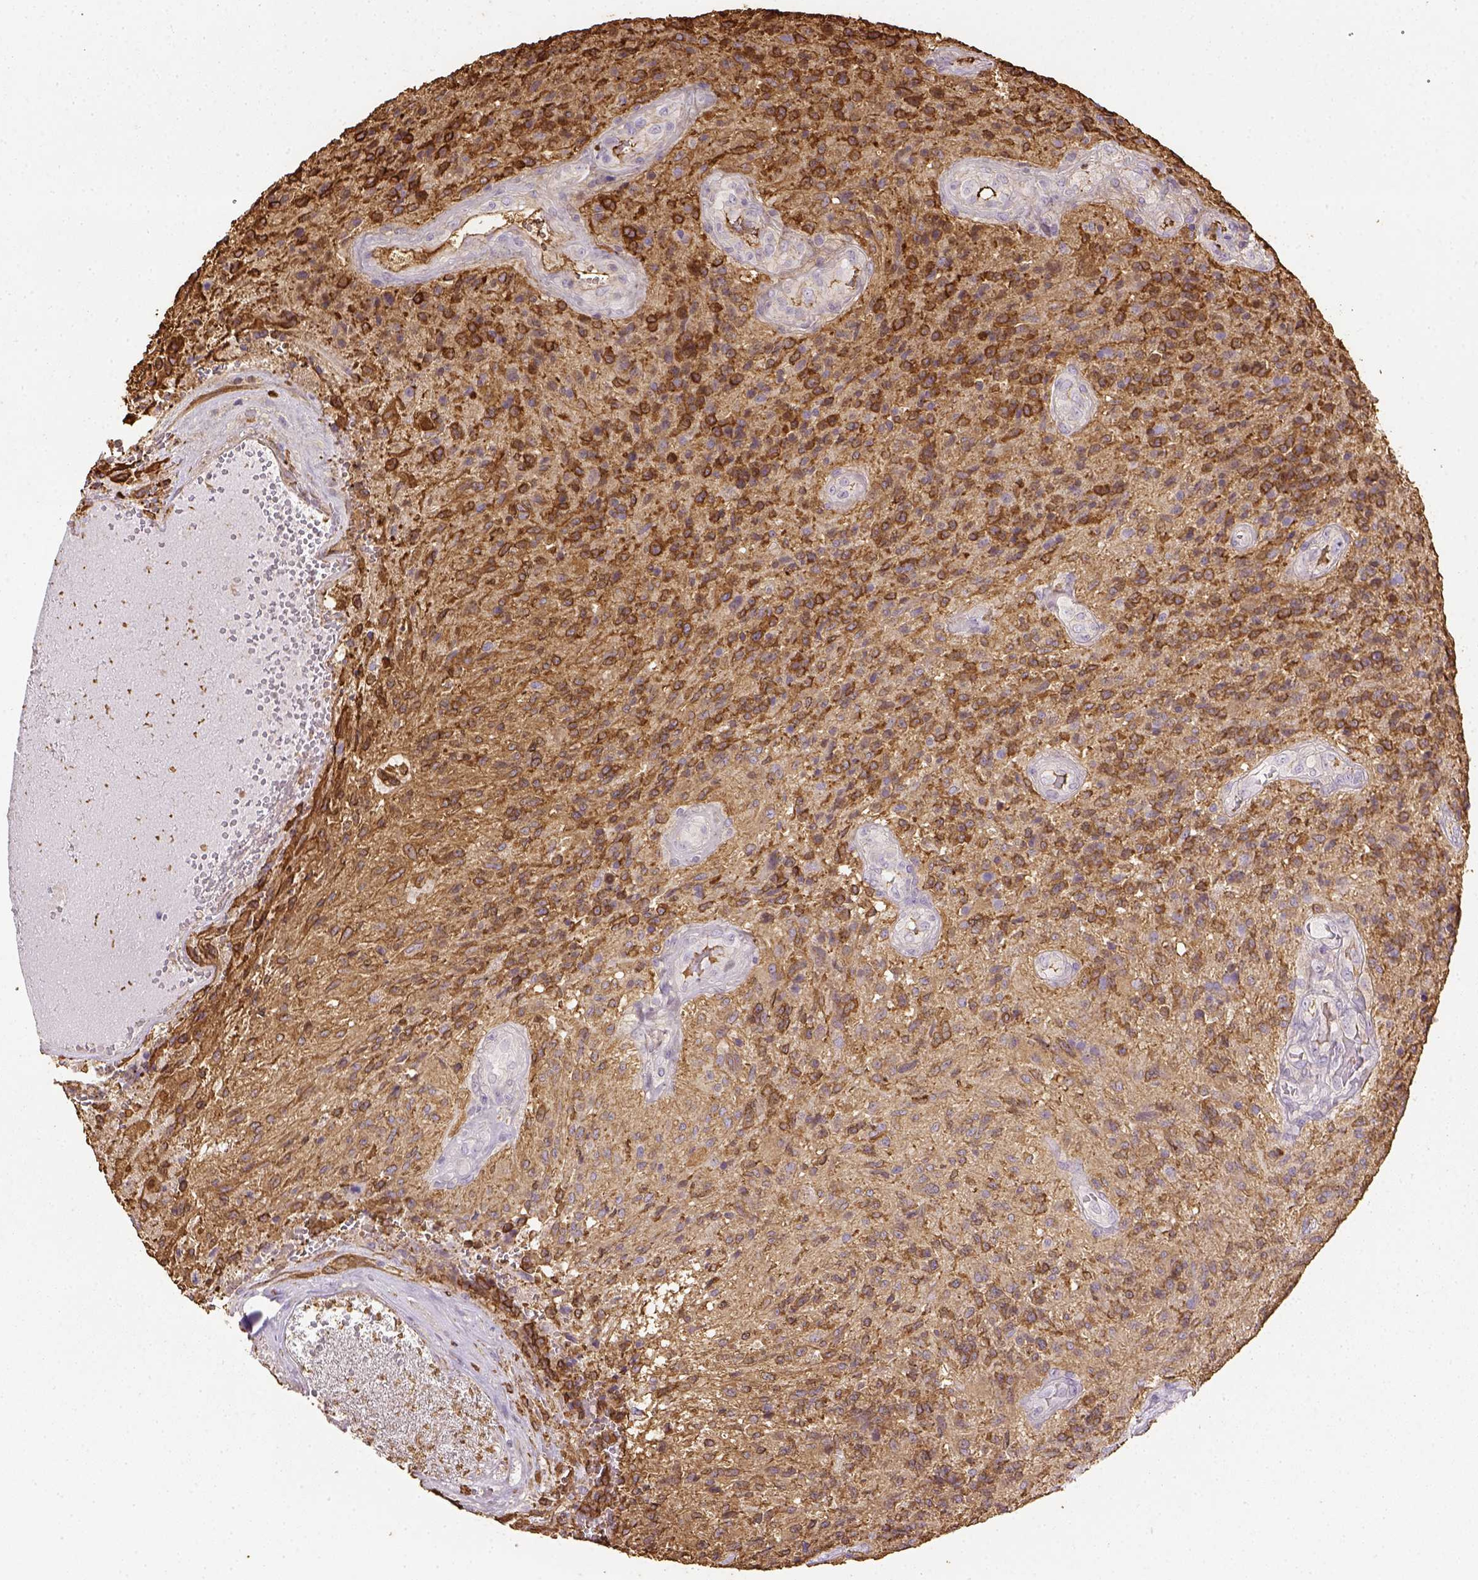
{"staining": {"intensity": "strong", "quantity": ">75%", "location": "cytoplasmic/membranous"}, "tissue": "glioma", "cell_type": "Tumor cells", "image_type": "cancer", "snomed": [{"axis": "morphology", "description": "Glioma, malignant, High grade"}, {"axis": "topography", "description": "Brain"}], "caption": "An immunohistochemistry (IHC) photomicrograph of tumor tissue is shown. Protein staining in brown highlights strong cytoplasmic/membranous positivity in high-grade glioma (malignant) within tumor cells. Ihc stains the protein of interest in brown and the nuclei are stained blue.", "gene": "CACNB1", "patient": {"sex": "male", "age": 56}}